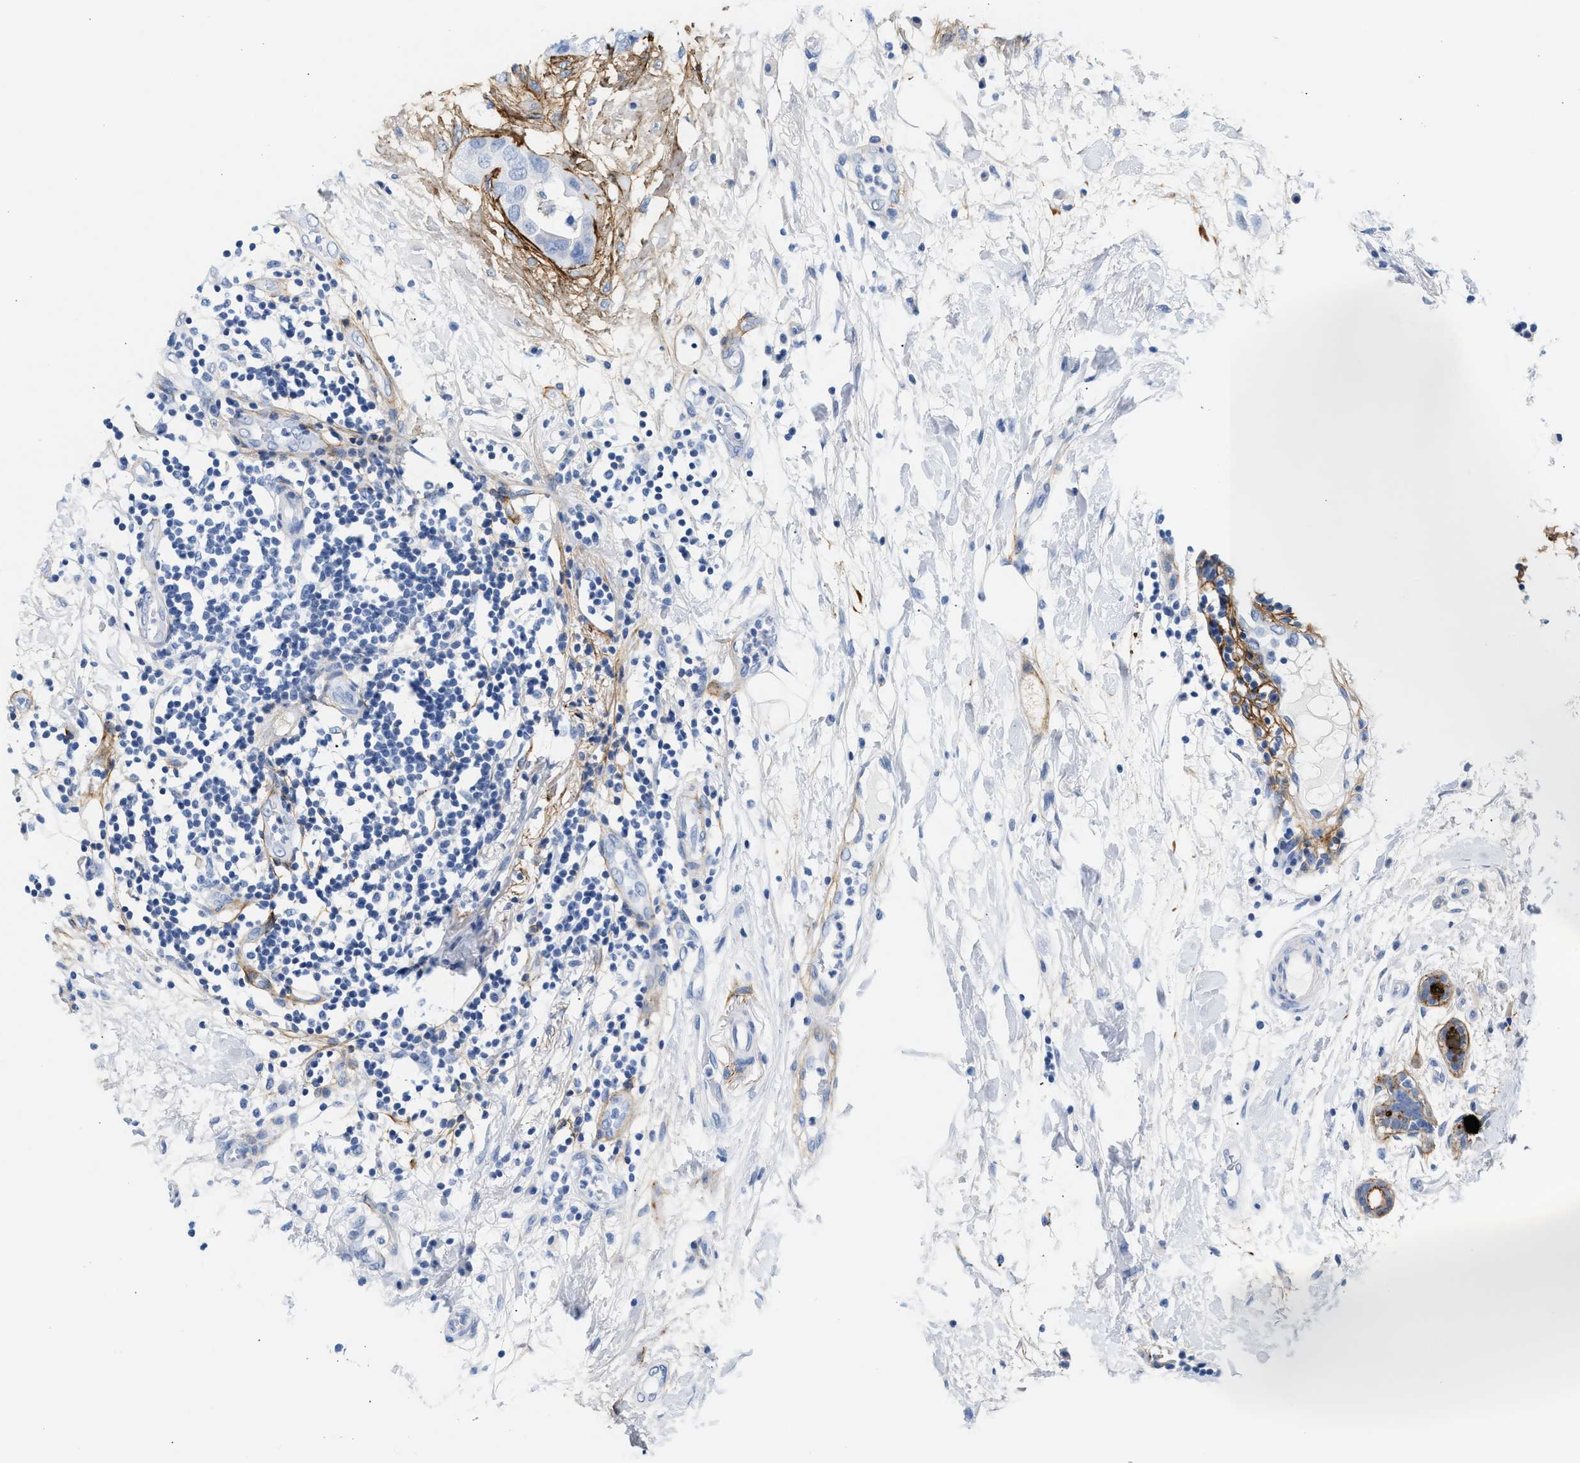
{"staining": {"intensity": "negative", "quantity": "none", "location": "none"}, "tissue": "breast cancer", "cell_type": "Tumor cells", "image_type": "cancer", "snomed": [{"axis": "morphology", "description": "Duct carcinoma"}, {"axis": "topography", "description": "Breast"}], "caption": "Photomicrograph shows no protein expression in tumor cells of breast cancer tissue.", "gene": "TNR", "patient": {"sex": "female", "age": 40}}